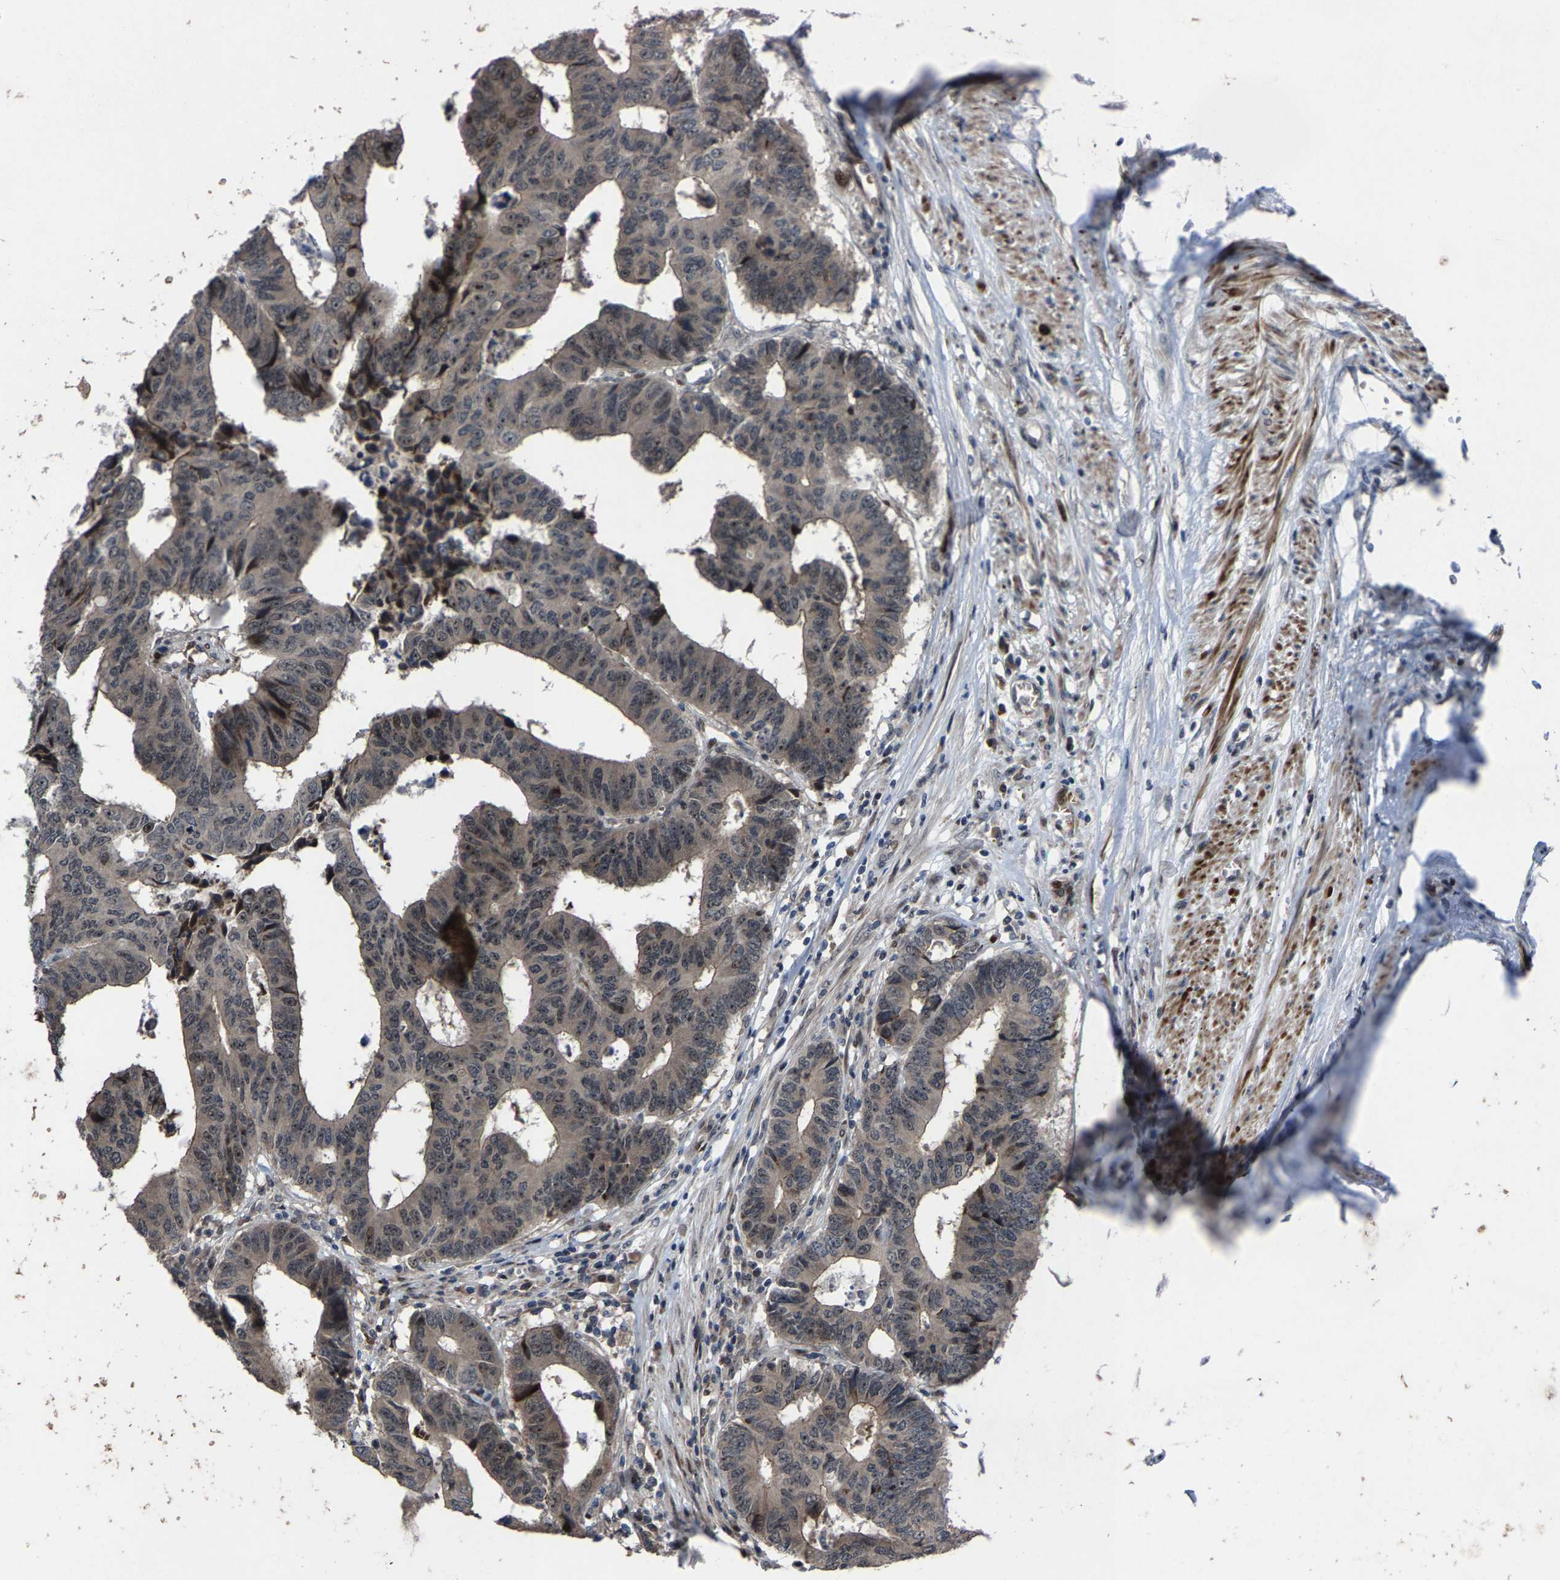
{"staining": {"intensity": "weak", "quantity": "<25%", "location": "nuclear"}, "tissue": "colorectal cancer", "cell_type": "Tumor cells", "image_type": "cancer", "snomed": [{"axis": "morphology", "description": "Adenocarcinoma, NOS"}, {"axis": "topography", "description": "Rectum"}], "caption": "Tumor cells show no significant protein expression in colorectal cancer (adenocarcinoma).", "gene": "HAUS6", "patient": {"sex": "male", "age": 84}}